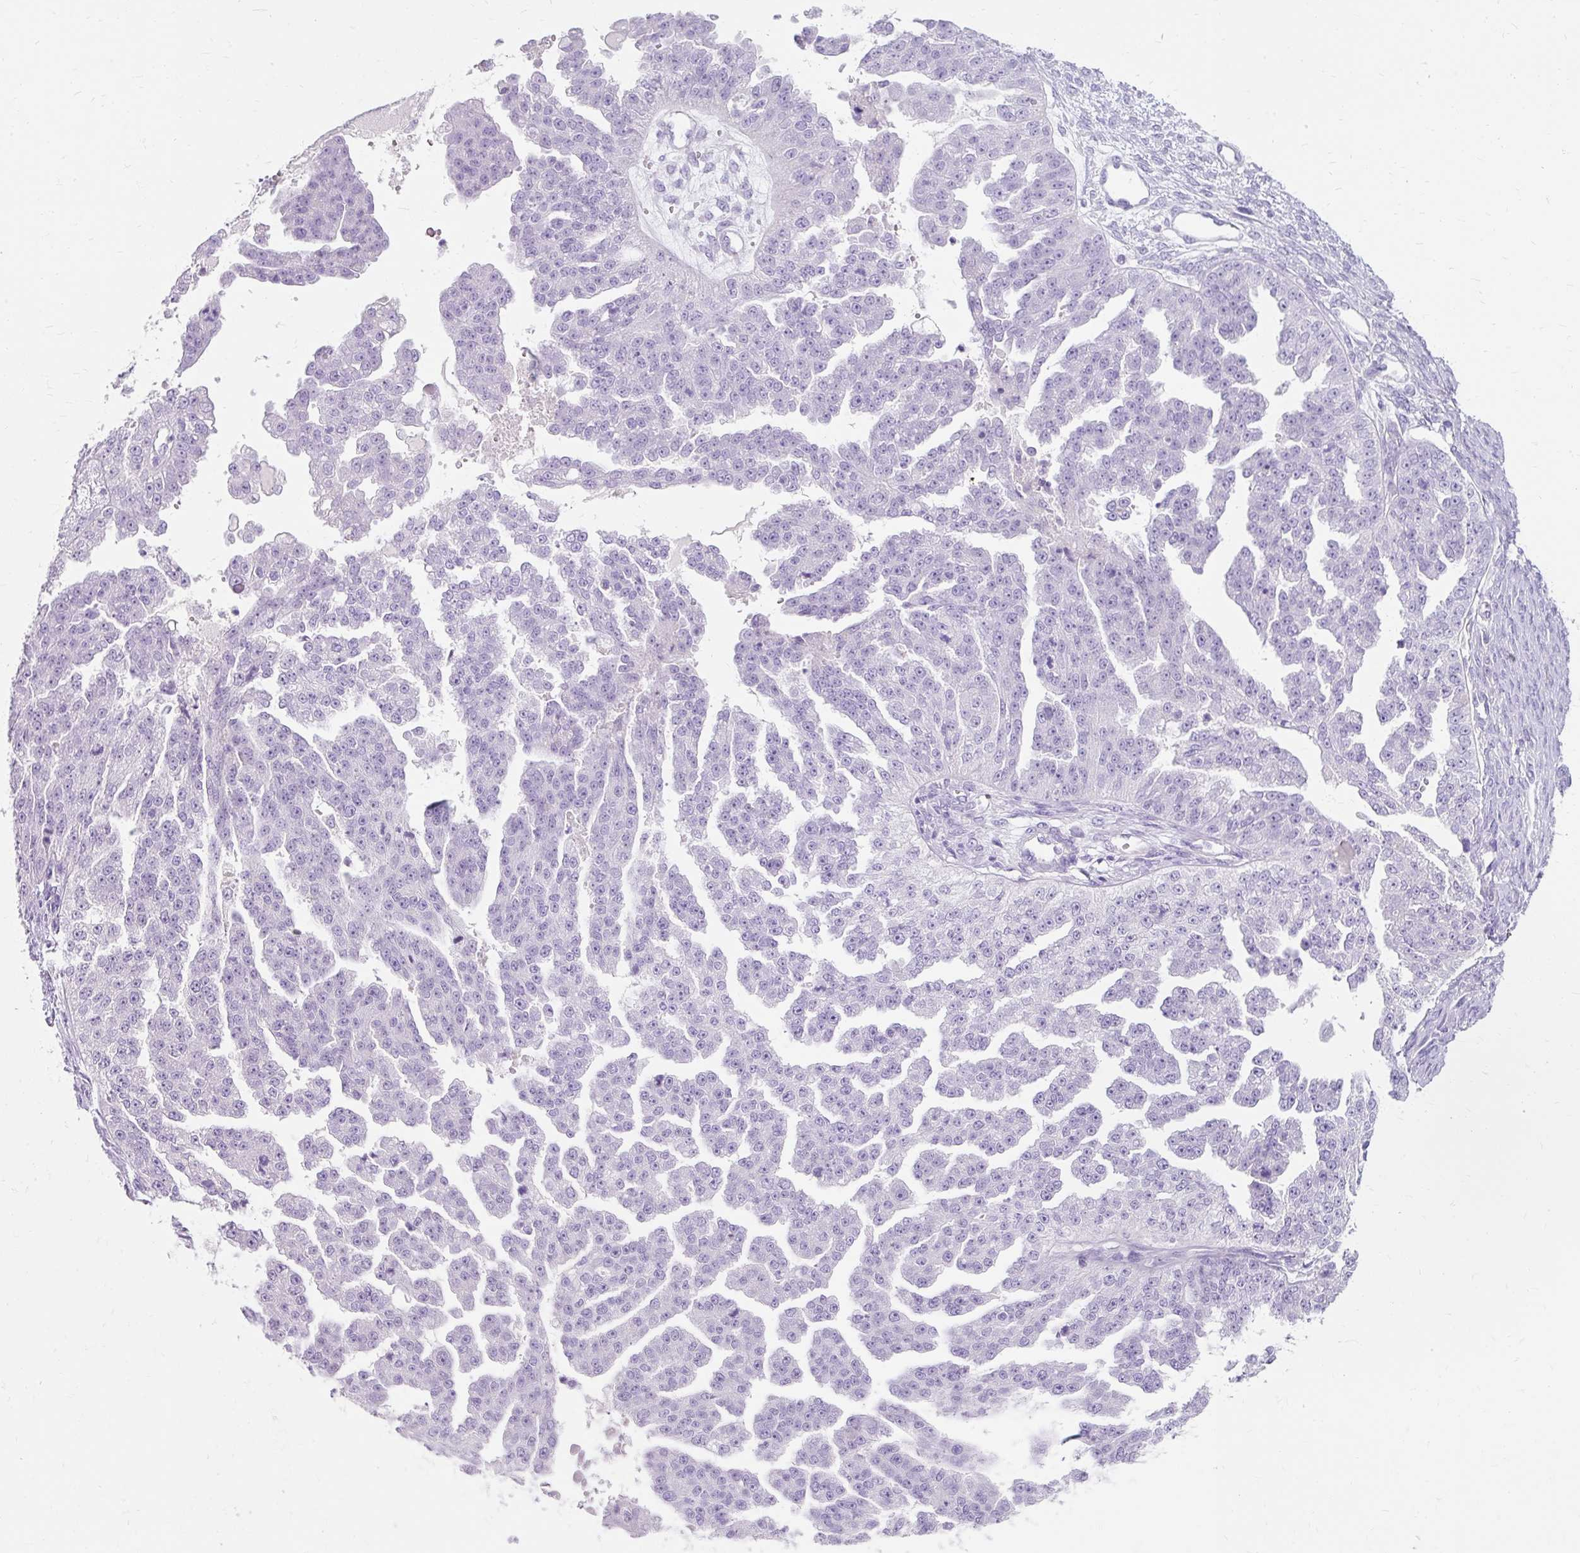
{"staining": {"intensity": "negative", "quantity": "none", "location": "none"}, "tissue": "ovarian cancer", "cell_type": "Tumor cells", "image_type": "cancer", "snomed": [{"axis": "morphology", "description": "Cystadenocarcinoma, serous, NOS"}, {"axis": "topography", "description": "Ovary"}], "caption": "DAB (3,3'-diaminobenzidine) immunohistochemical staining of human ovarian cancer exhibits no significant expression in tumor cells. (DAB immunohistochemistry, high magnification).", "gene": "TMEM213", "patient": {"sex": "female", "age": 58}}